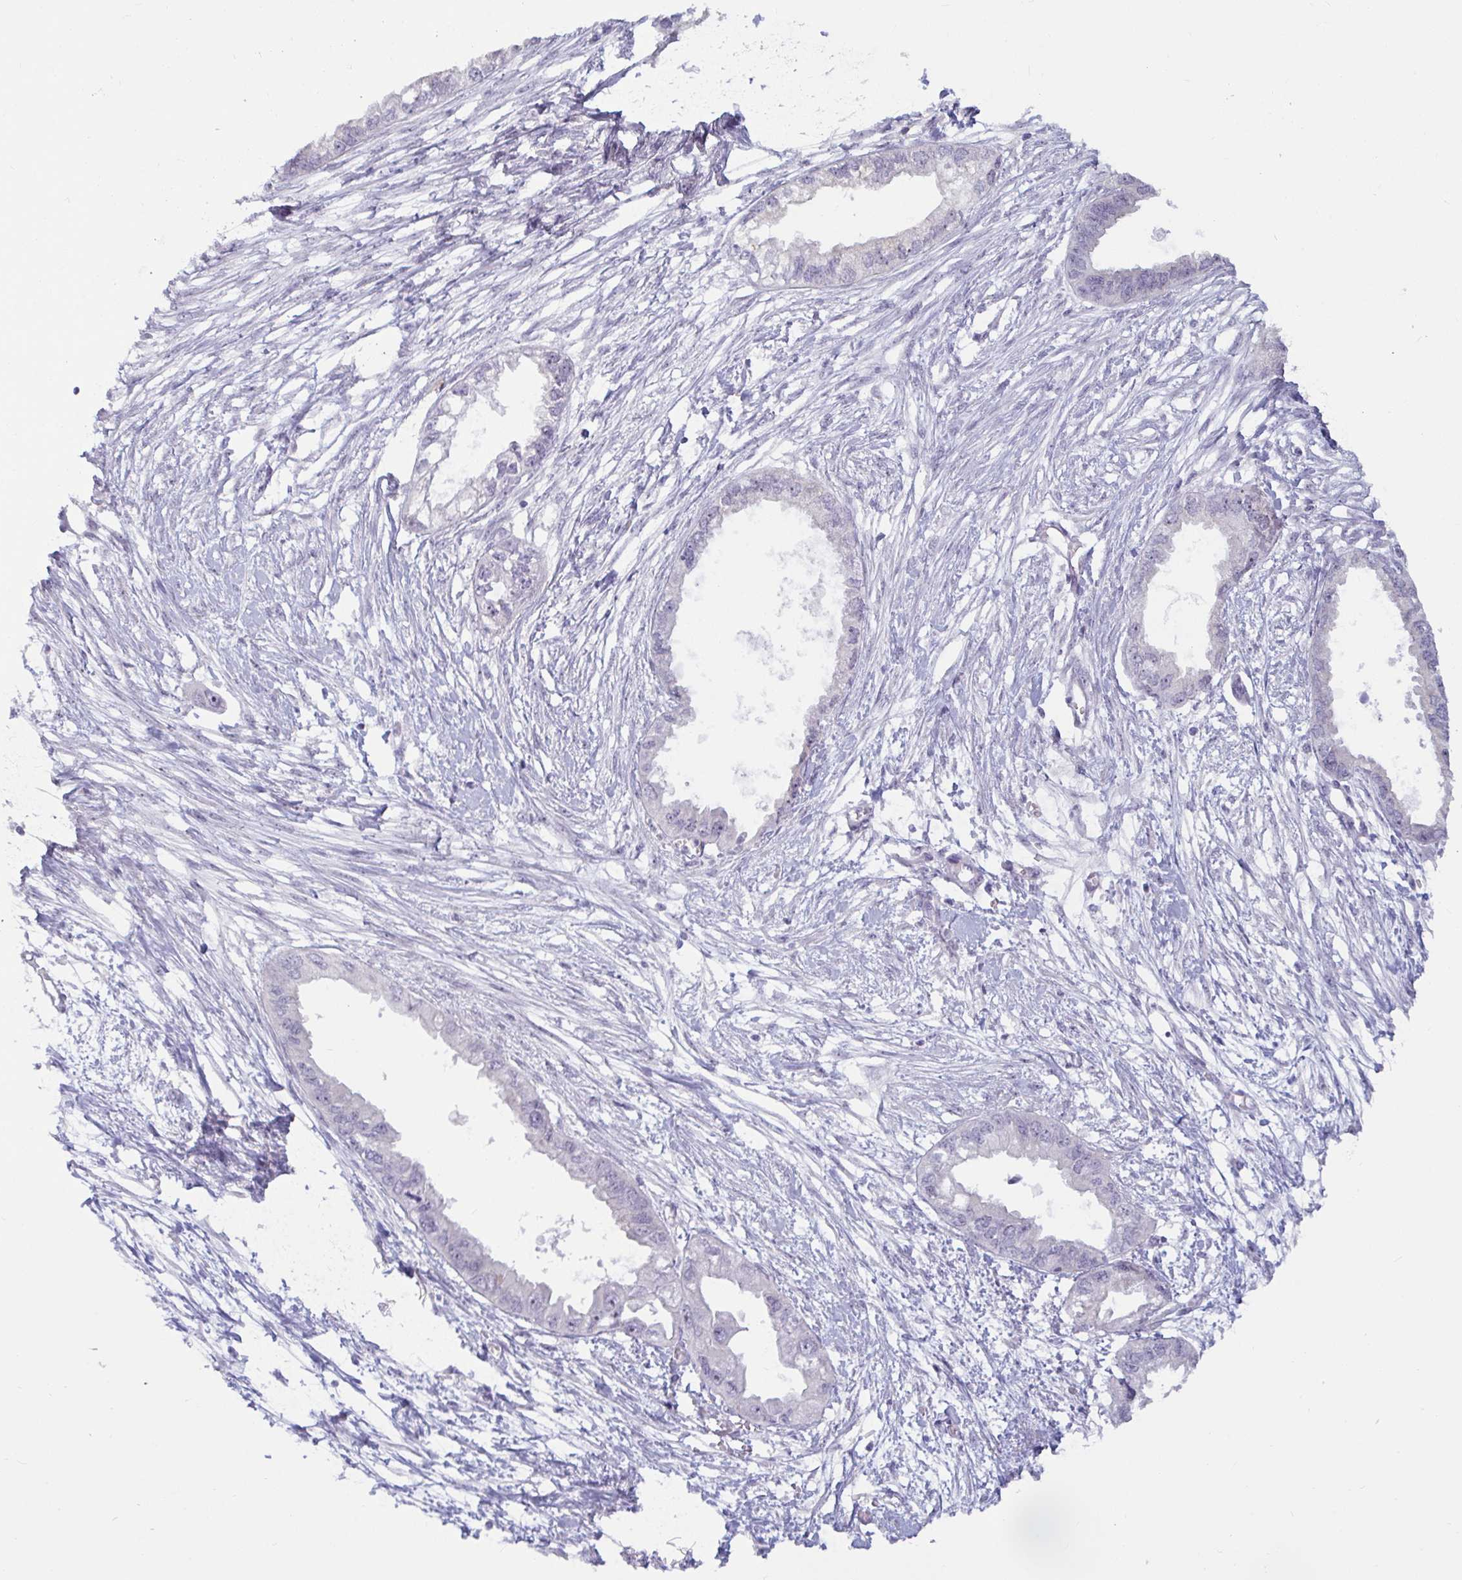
{"staining": {"intensity": "negative", "quantity": "none", "location": "none"}, "tissue": "endometrial cancer", "cell_type": "Tumor cells", "image_type": "cancer", "snomed": [{"axis": "morphology", "description": "Adenocarcinoma, NOS"}, {"axis": "morphology", "description": "Adenocarcinoma, metastatic, NOS"}, {"axis": "topography", "description": "Adipose tissue"}, {"axis": "topography", "description": "Endometrium"}], "caption": "DAB (3,3'-diaminobenzidine) immunohistochemical staining of human endometrial cancer (metastatic adenocarcinoma) demonstrates no significant expression in tumor cells.", "gene": "GSTM1", "patient": {"sex": "female", "age": 67}}